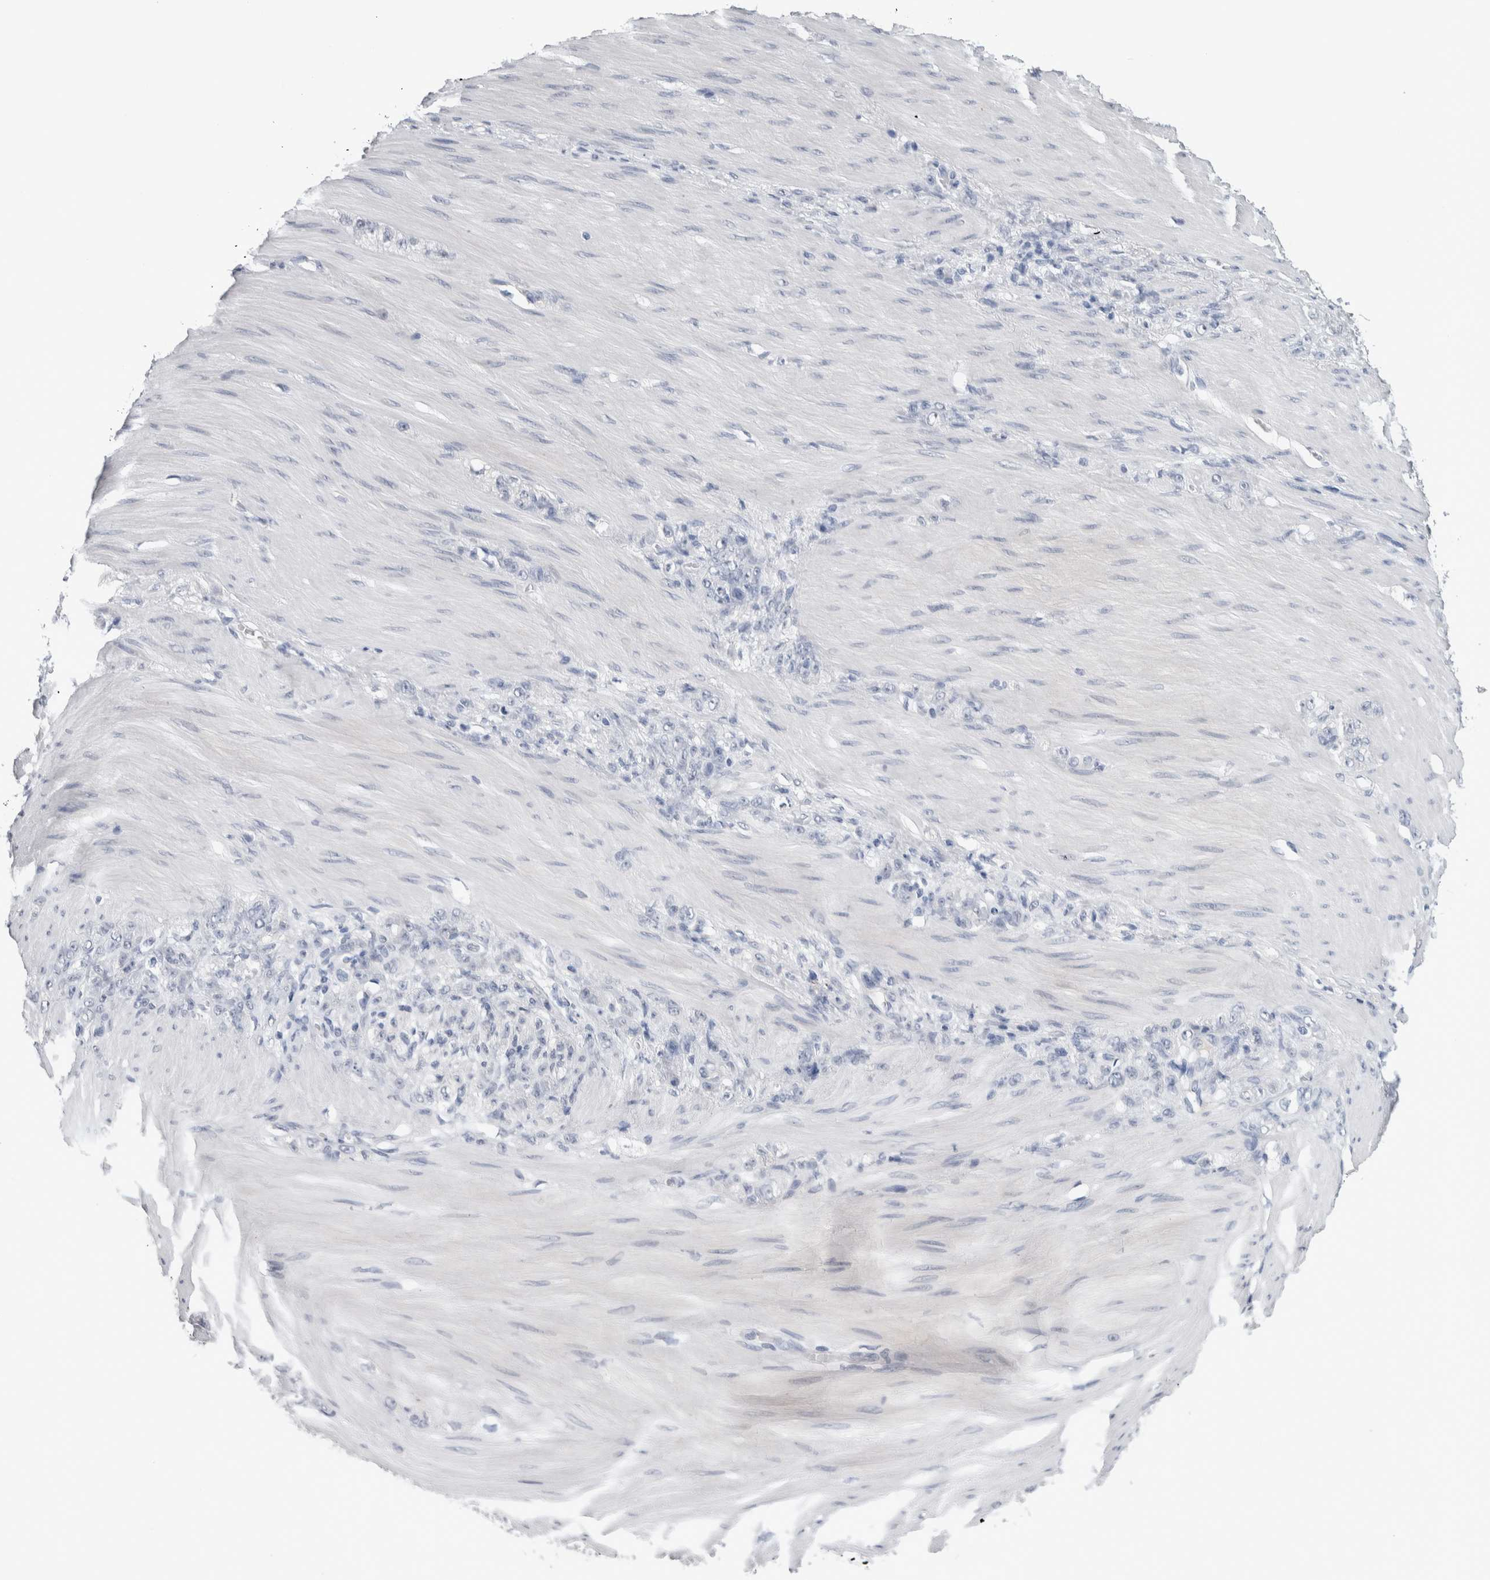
{"staining": {"intensity": "negative", "quantity": "none", "location": "none"}, "tissue": "stomach cancer", "cell_type": "Tumor cells", "image_type": "cancer", "snomed": [{"axis": "morphology", "description": "Normal tissue, NOS"}, {"axis": "morphology", "description": "Adenocarcinoma, NOS"}, {"axis": "topography", "description": "Stomach"}], "caption": "Stomach cancer (adenocarcinoma) was stained to show a protein in brown. There is no significant positivity in tumor cells.", "gene": "TMEM102", "patient": {"sex": "male", "age": 82}}